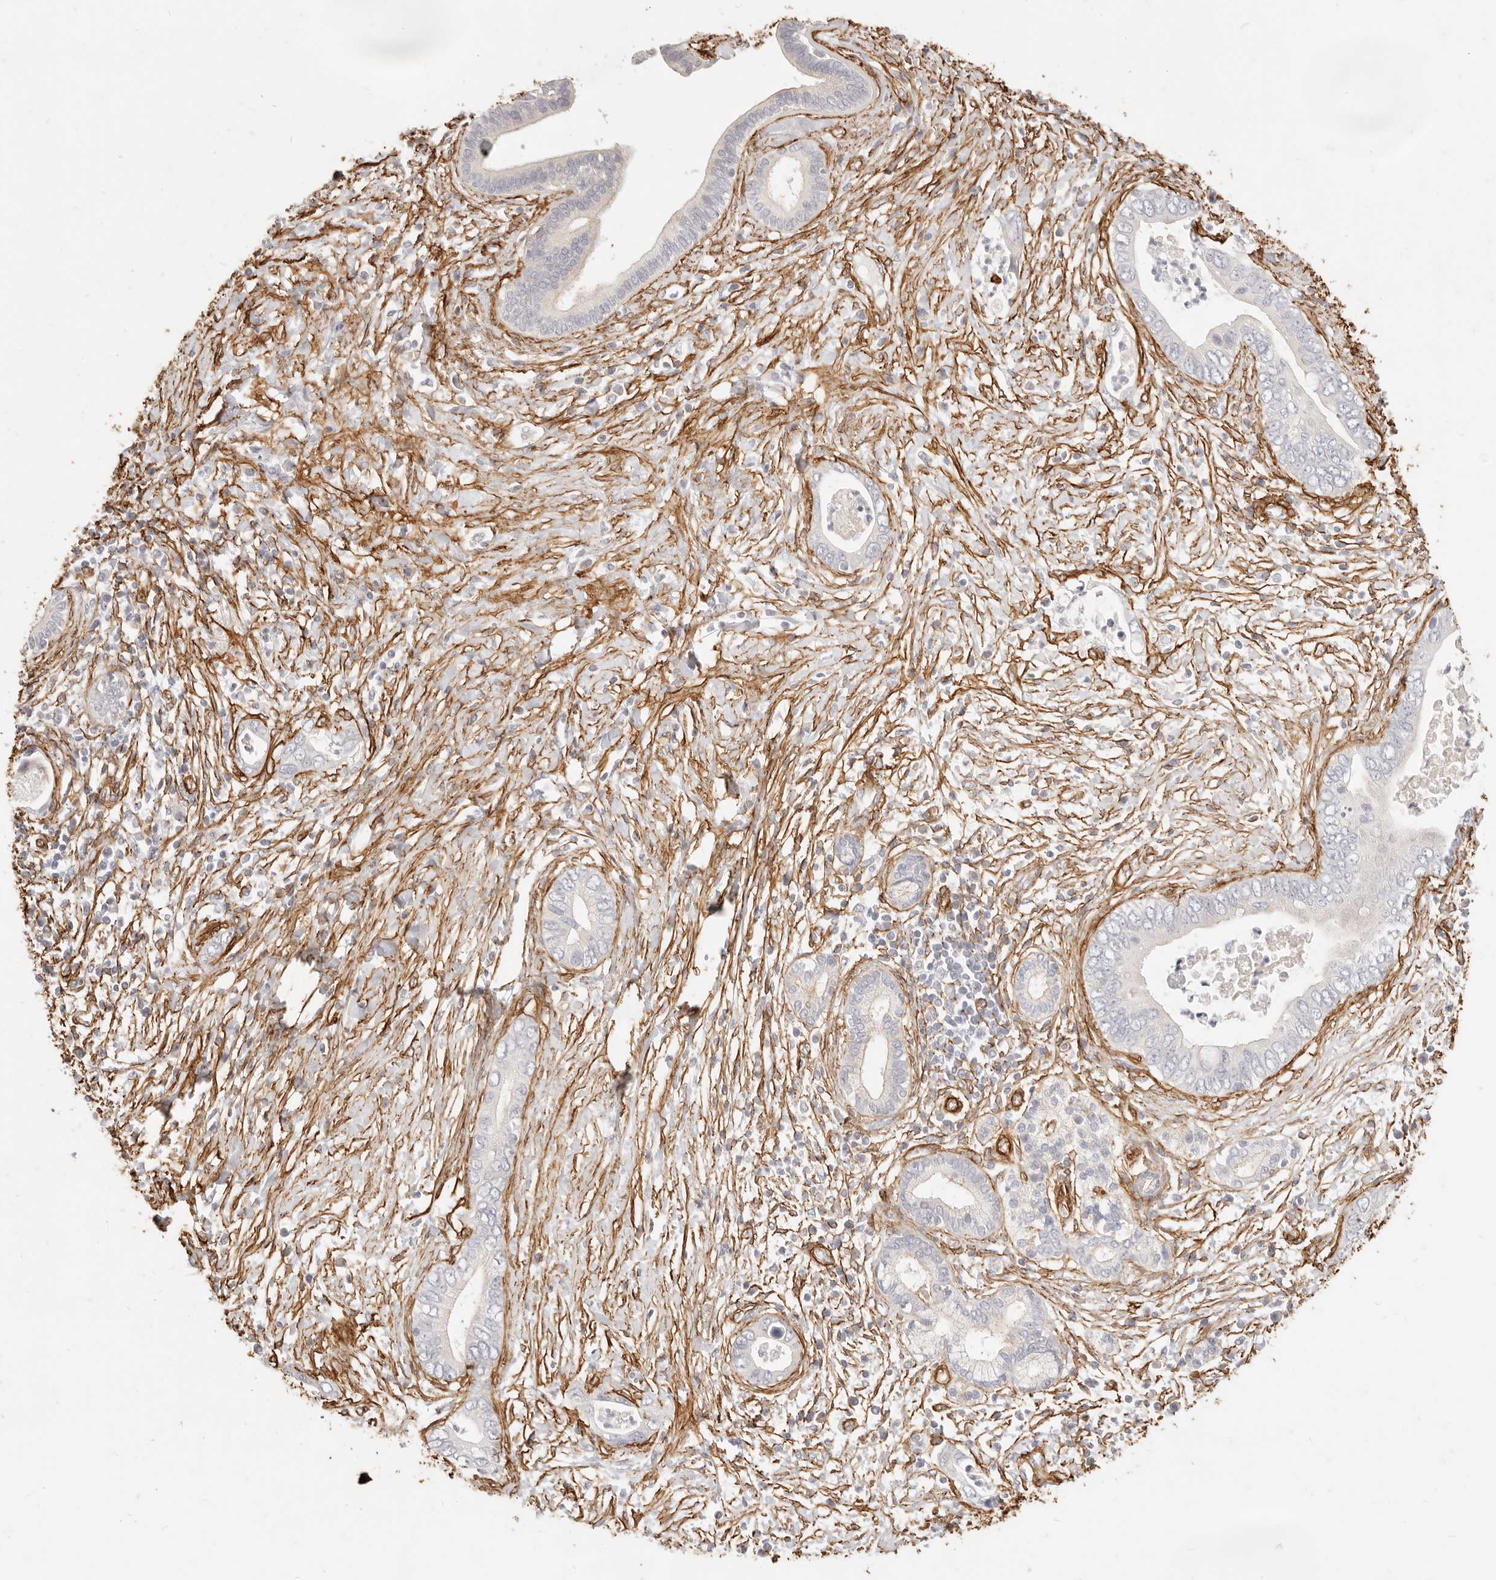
{"staining": {"intensity": "negative", "quantity": "none", "location": "none"}, "tissue": "pancreatic cancer", "cell_type": "Tumor cells", "image_type": "cancer", "snomed": [{"axis": "morphology", "description": "Adenocarcinoma, NOS"}, {"axis": "topography", "description": "Pancreas"}], "caption": "DAB (3,3'-diaminobenzidine) immunohistochemical staining of human pancreatic adenocarcinoma shows no significant positivity in tumor cells.", "gene": "TMTC2", "patient": {"sex": "male", "age": 75}}